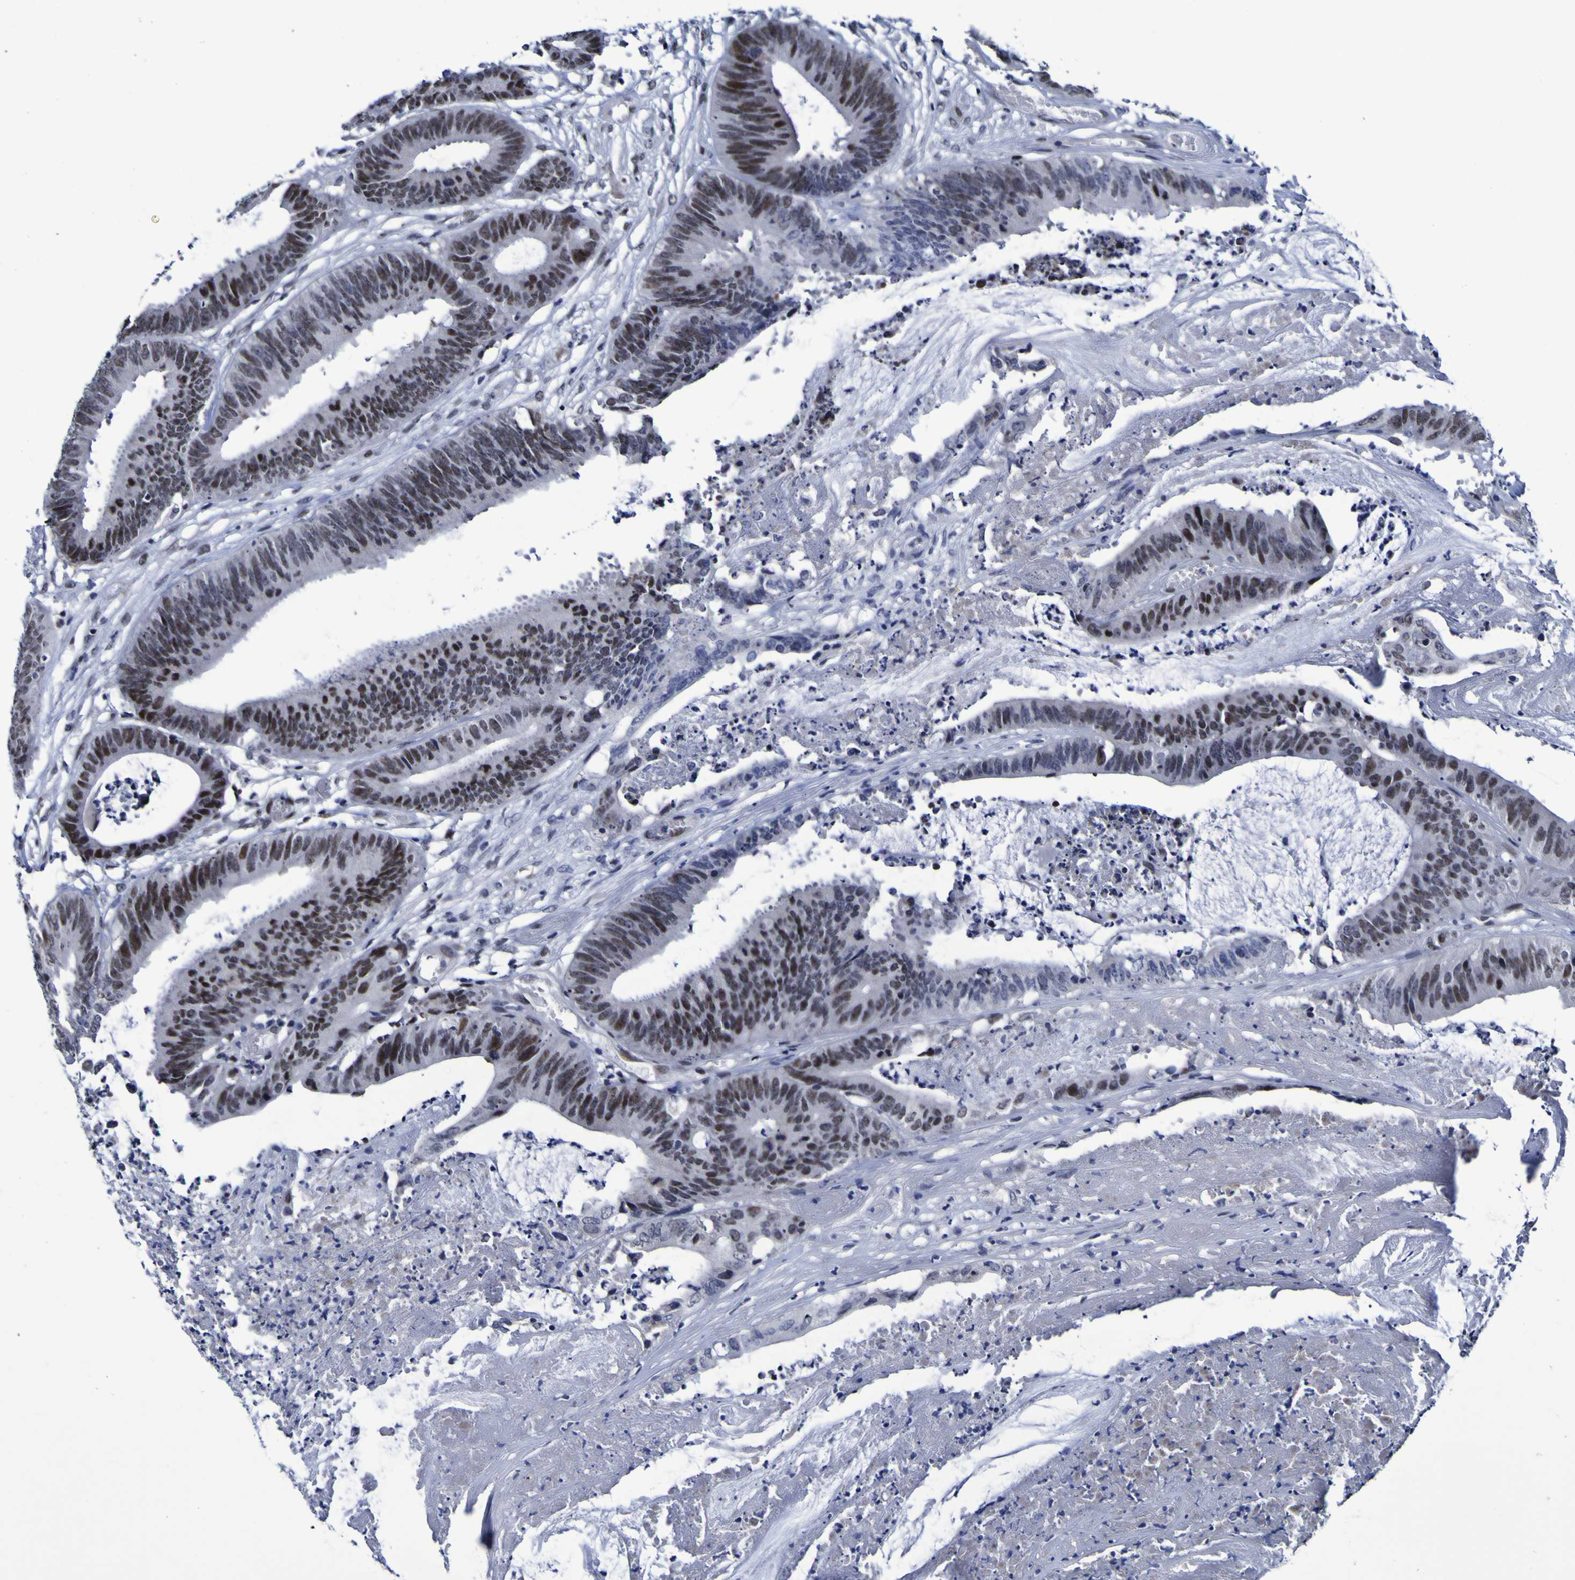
{"staining": {"intensity": "moderate", "quantity": ">75%", "location": "nuclear"}, "tissue": "colorectal cancer", "cell_type": "Tumor cells", "image_type": "cancer", "snomed": [{"axis": "morphology", "description": "Adenocarcinoma, NOS"}, {"axis": "topography", "description": "Rectum"}], "caption": "Immunohistochemistry of human colorectal adenocarcinoma displays medium levels of moderate nuclear staining in approximately >75% of tumor cells.", "gene": "MBD3", "patient": {"sex": "female", "age": 66}}